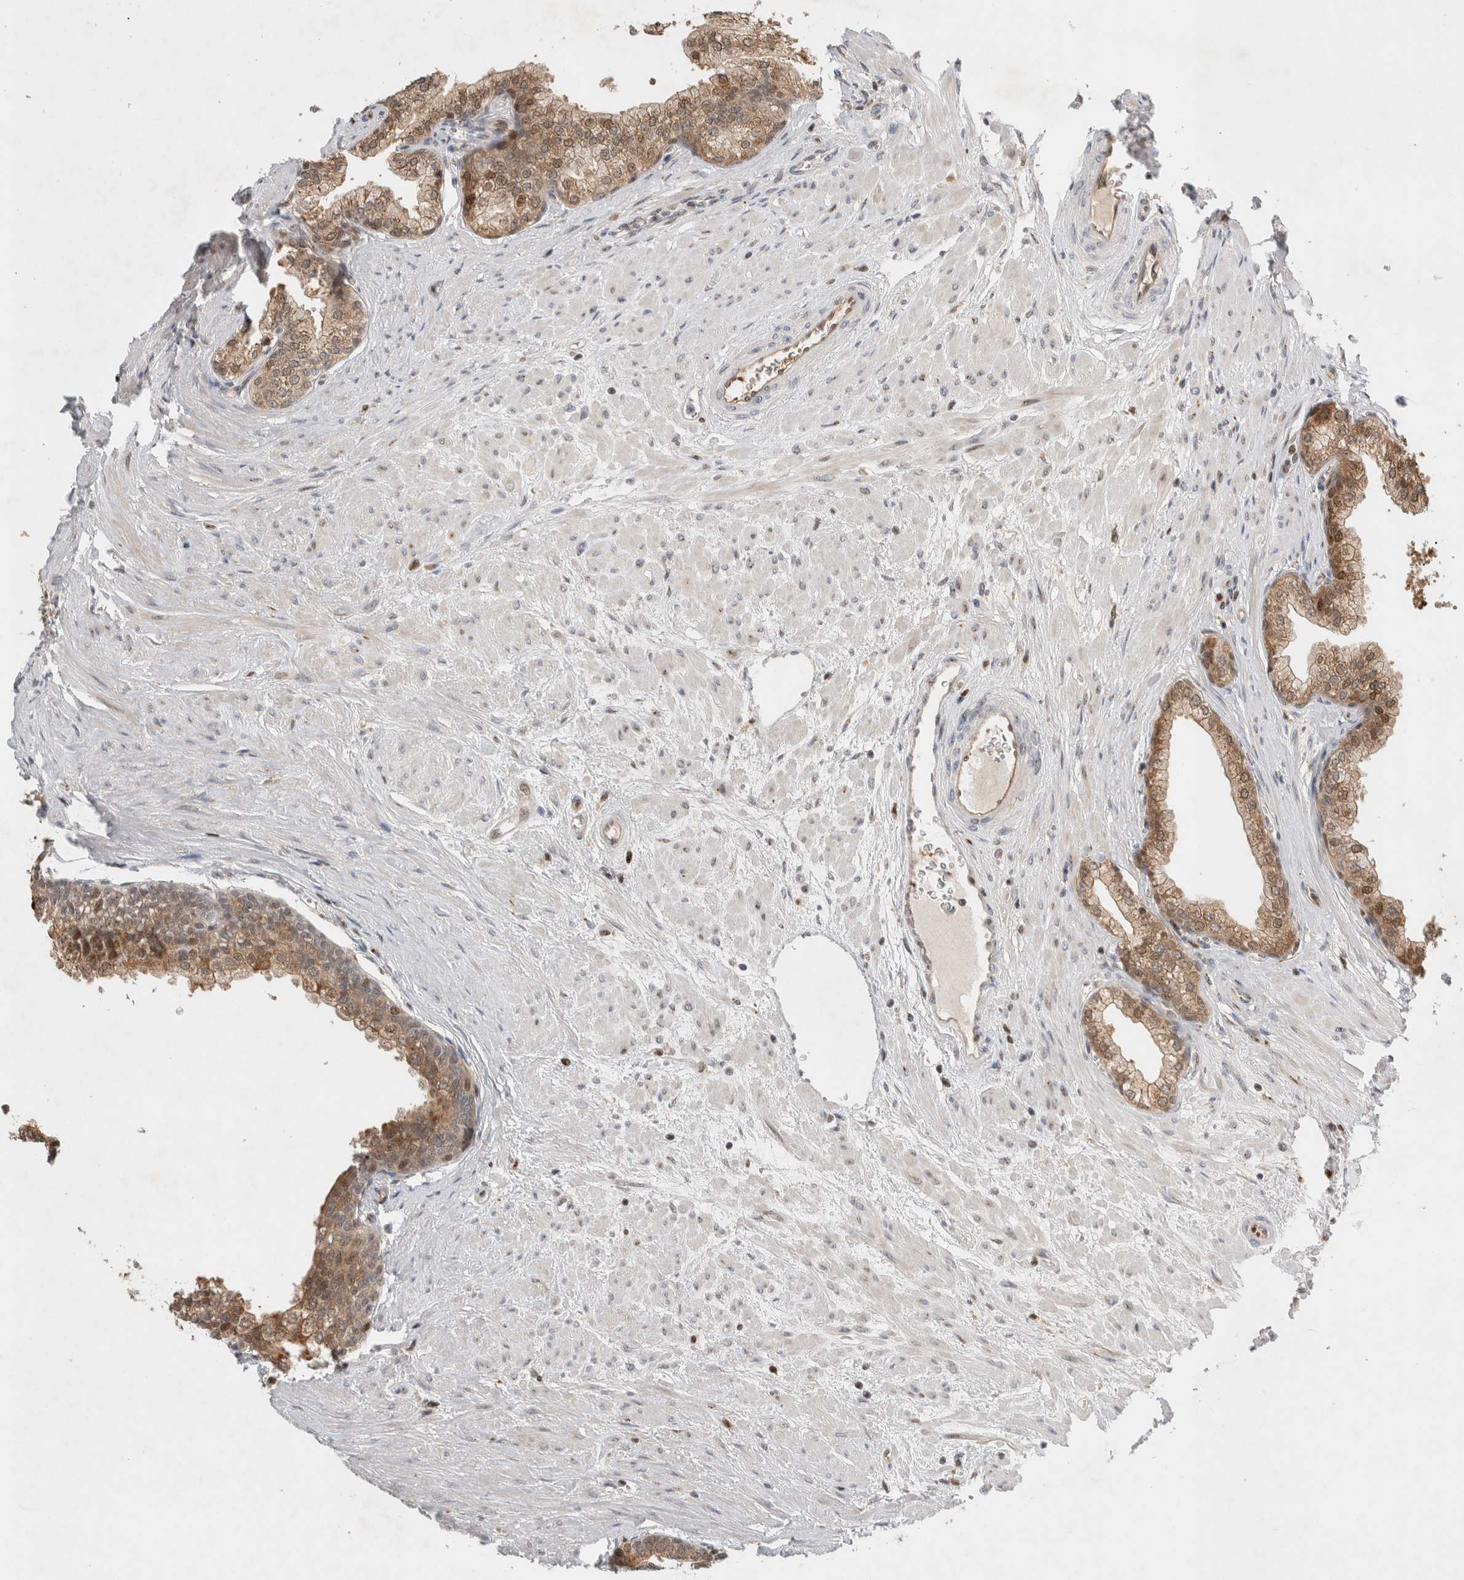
{"staining": {"intensity": "moderate", "quantity": ">75%", "location": "cytoplasmic/membranous,nuclear"}, "tissue": "prostate", "cell_type": "Glandular cells", "image_type": "normal", "snomed": [{"axis": "morphology", "description": "Normal tissue, NOS"}, {"axis": "morphology", "description": "Urothelial carcinoma, Low grade"}, {"axis": "topography", "description": "Urinary bladder"}, {"axis": "topography", "description": "Prostate"}], "caption": "Prostate stained with DAB (3,3'-diaminobenzidine) immunohistochemistry reveals medium levels of moderate cytoplasmic/membranous,nuclear expression in about >75% of glandular cells.", "gene": "OTUD6B", "patient": {"sex": "male", "age": 60}}